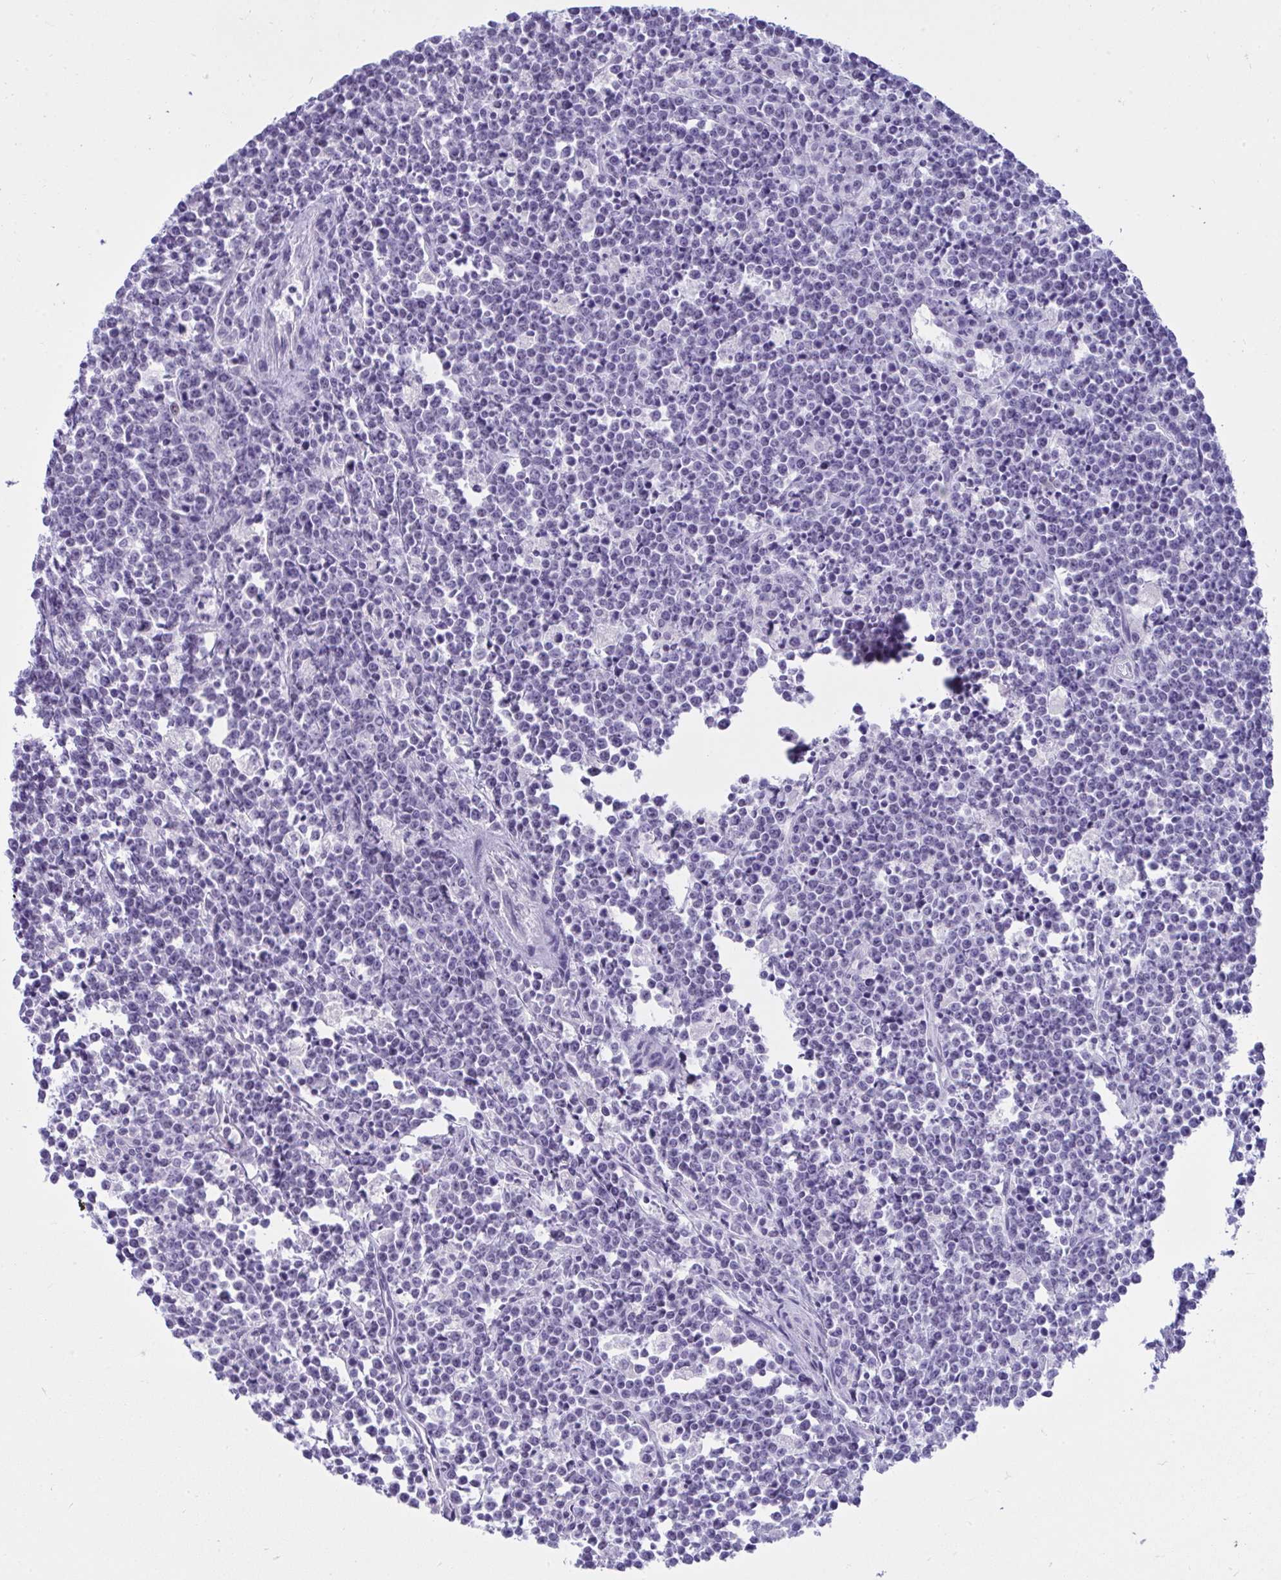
{"staining": {"intensity": "negative", "quantity": "none", "location": "none"}, "tissue": "lymphoma", "cell_type": "Tumor cells", "image_type": "cancer", "snomed": [{"axis": "morphology", "description": "Malignant lymphoma, non-Hodgkin's type, High grade"}, {"axis": "topography", "description": "Small intestine"}], "caption": "This micrograph is of malignant lymphoma, non-Hodgkin's type (high-grade) stained with IHC to label a protein in brown with the nuclei are counter-stained blue. There is no expression in tumor cells.", "gene": "OR5F1", "patient": {"sex": "female", "age": 56}}